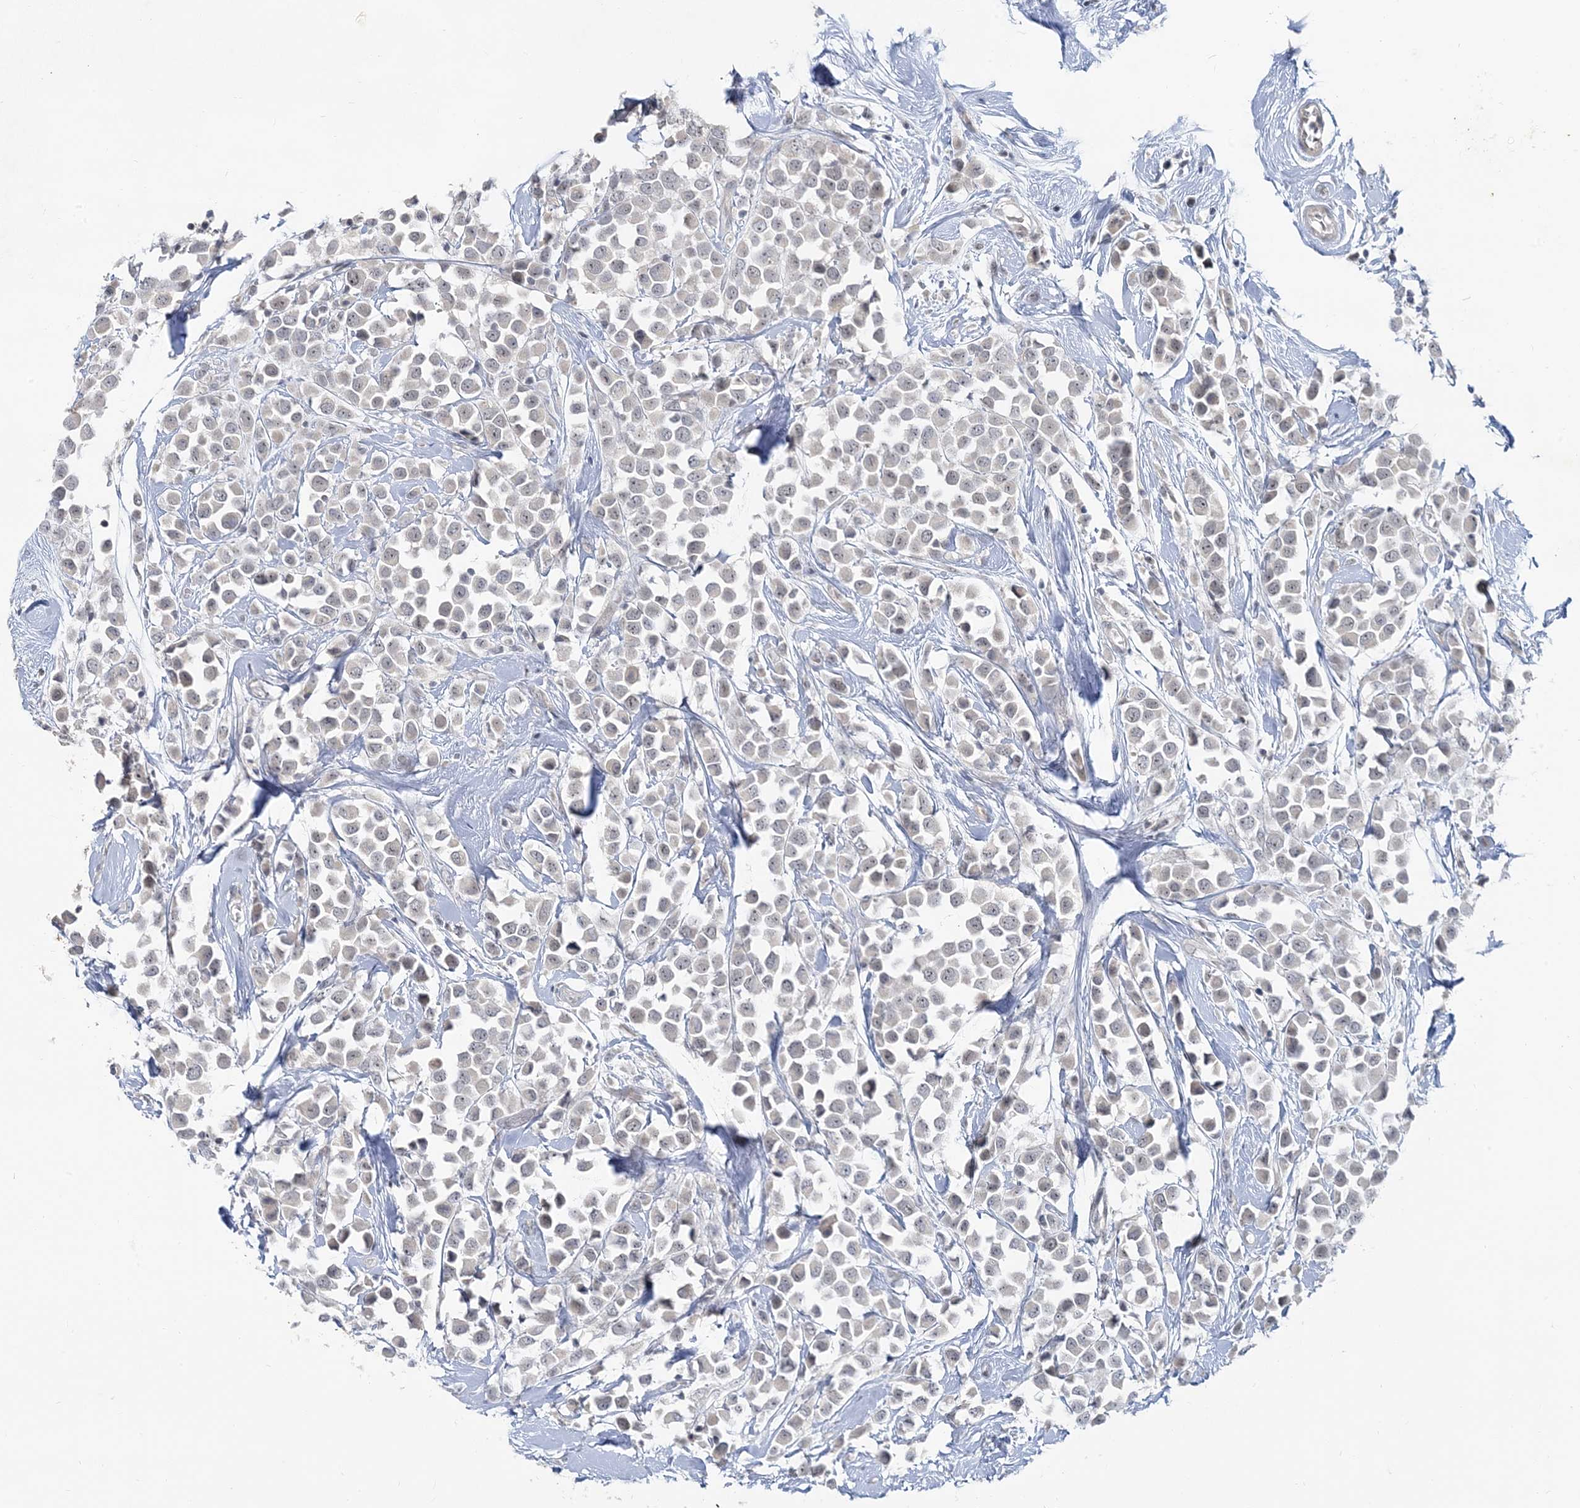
{"staining": {"intensity": "negative", "quantity": "none", "location": "none"}, "tissue": "breast cancer", "cell_type": "Tumor cells", "image_type": "cancer", "snomed": [{"axis": "morphology", "description": "Duct carcinoma"}, {"axis": "topography", "description": "Breast"}], "caption": "Tumor cells show no significant protein expression in breast infiltrating ductal carcinoma.", "gene": "LEXM", "patient": {"sex": "female", "age": 61}}